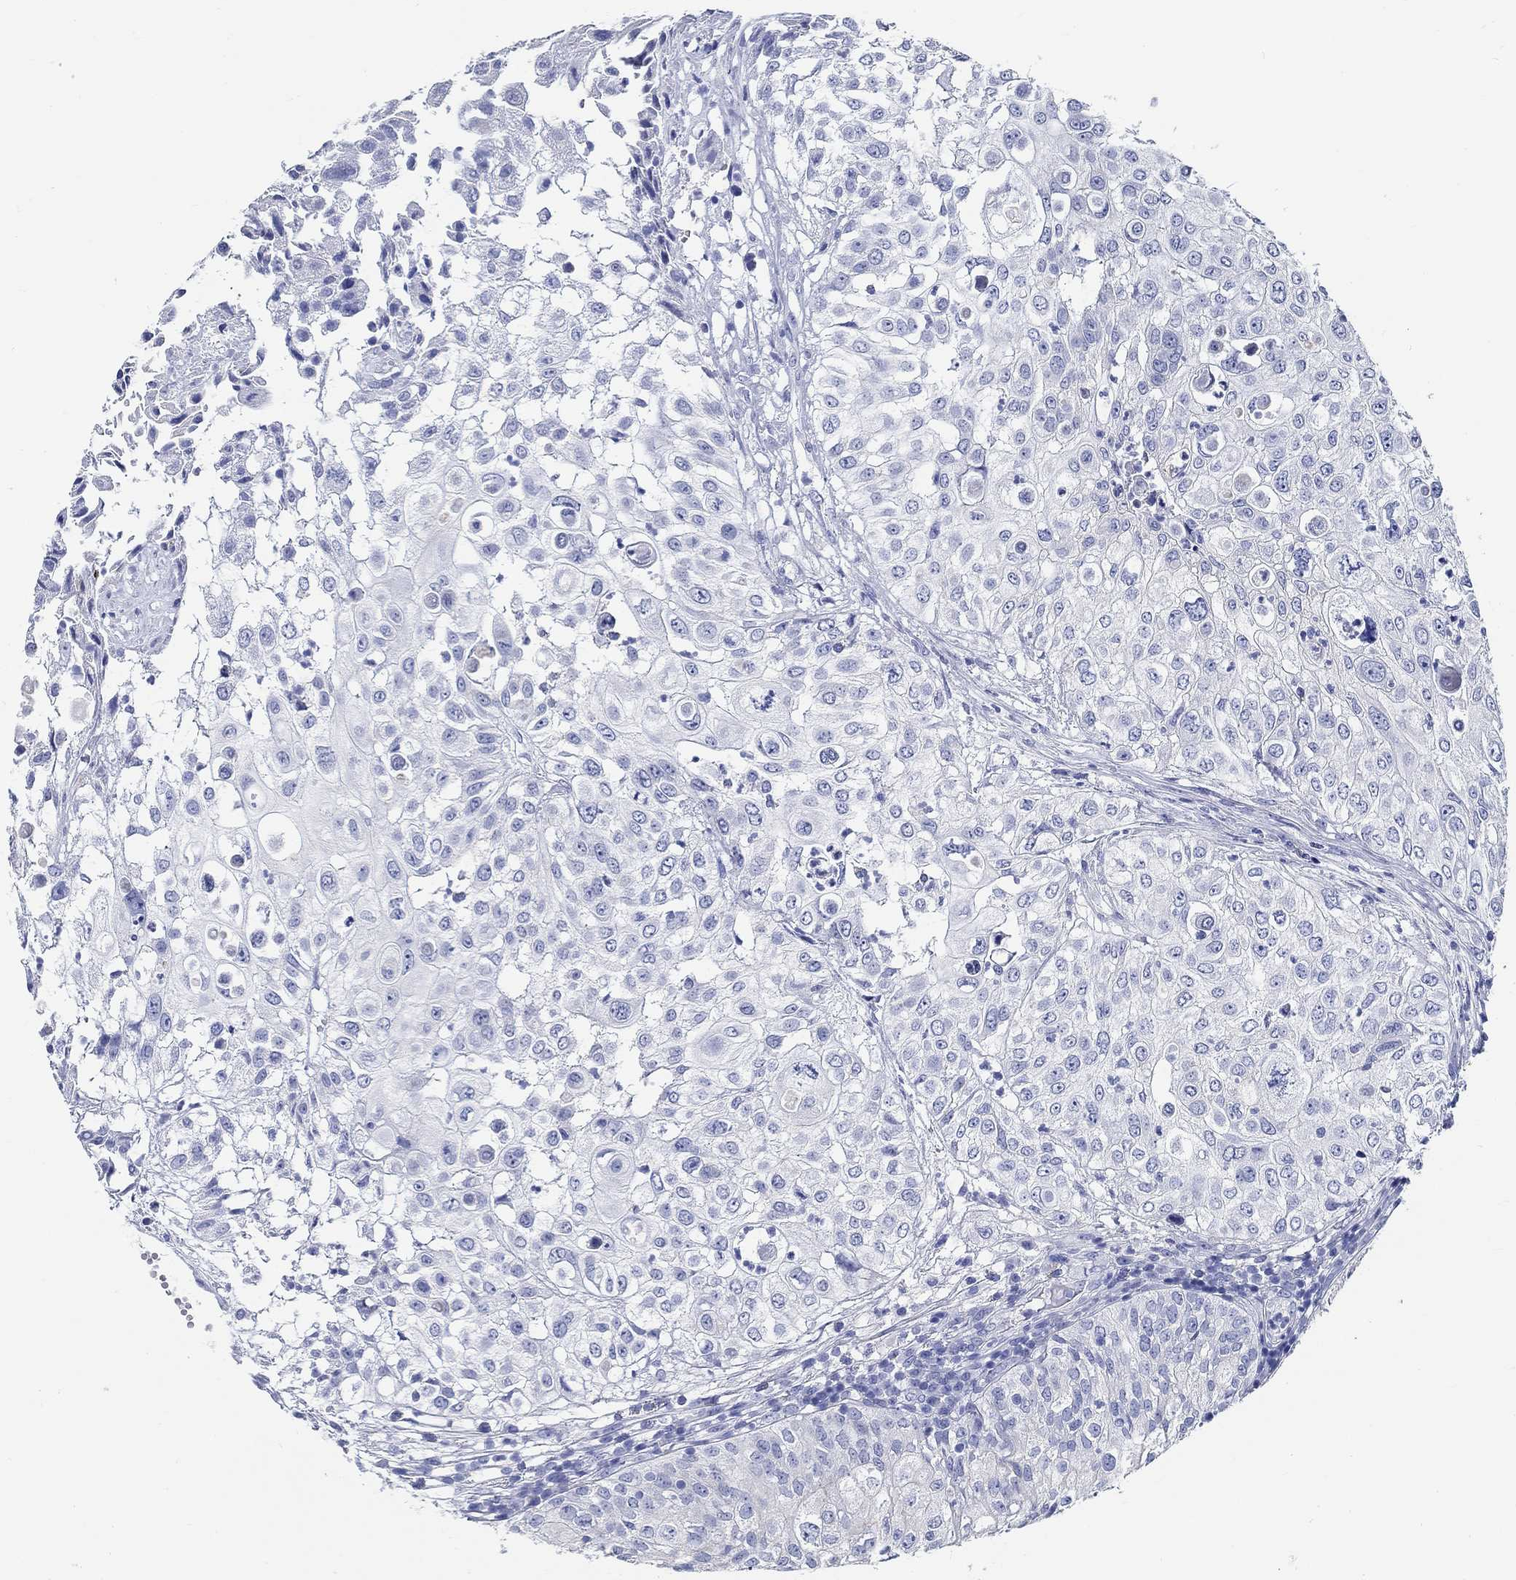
{"staining": {"intensity": "negative", "quantity": "none", "location": "none"}, "tissue": "urothelial cancer", "cell_type": "Tumor cells", "image_type": "cancer", "snomed": [{"axis": "morphology", "description": "Urothelial carcinoma, High grade"}, {"axis": "topography", "description": "Urinary bladder"}], "caption": "Urothelial carcinoma (high-grade) was stained to show a protein in brown. There is no significant staining in tumor cells.", "gene": "RD3L", "patient": {"sex": "female", "age": 79}}